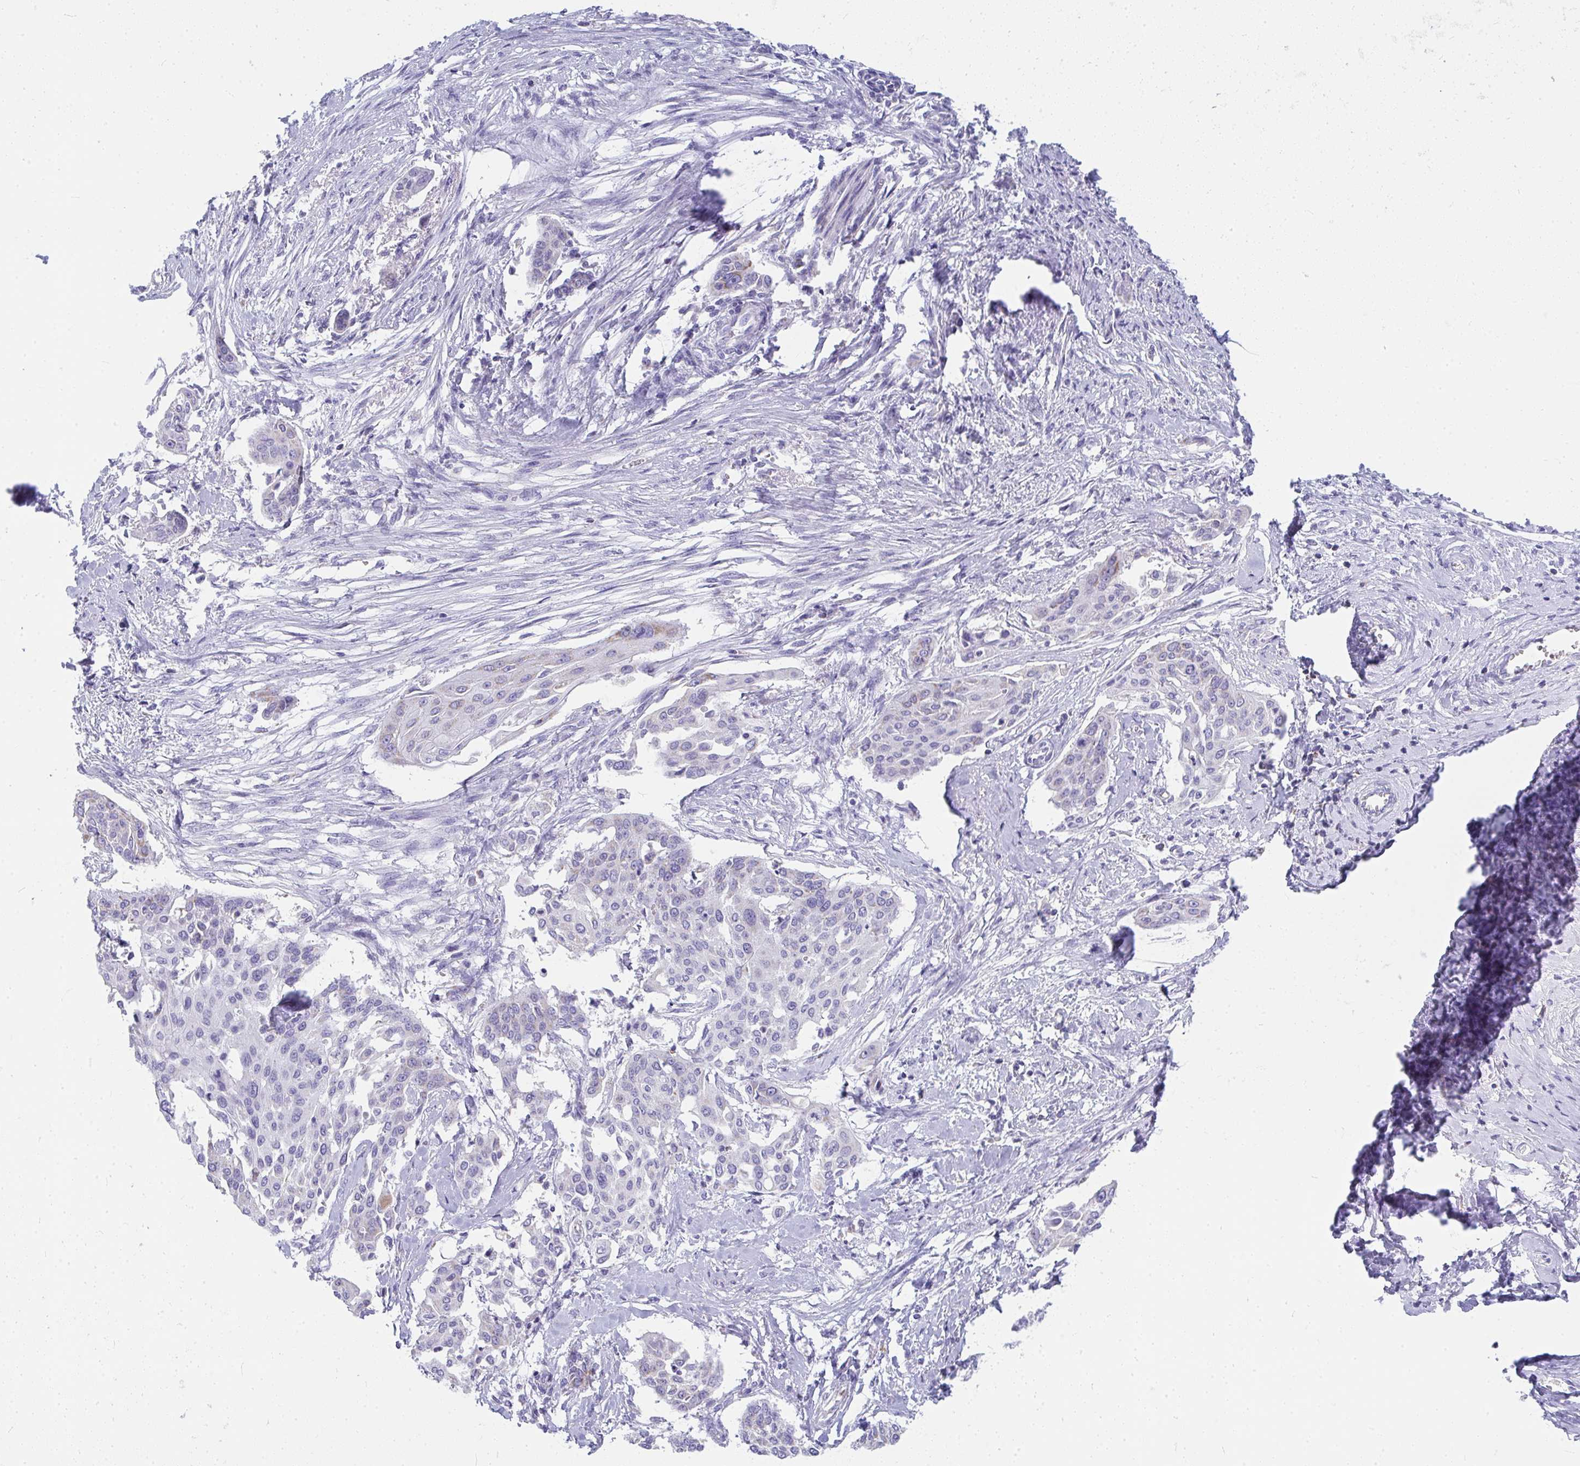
{"staining": {"intensity": "negative", "quantity": "none", "location": "none"}, "tissue": "cervical cancer", "cell_type": "Tumor cells", "image_type": "cancer", "snomed": [{"axis": "morphology", "description": "Squamous cell carcinoma, NOS"}, {"axis": "topography", "description": "Cervix"}], "caption": "Image shows no significant protein positivity in tumor cells of cervical cancer. (DAB (3,3'-diaminobenzidine) immunohistochemistry (IHC), high magnification).", "gene": "SLC6A1", "patient": {"sex": "female", "age": 44}}